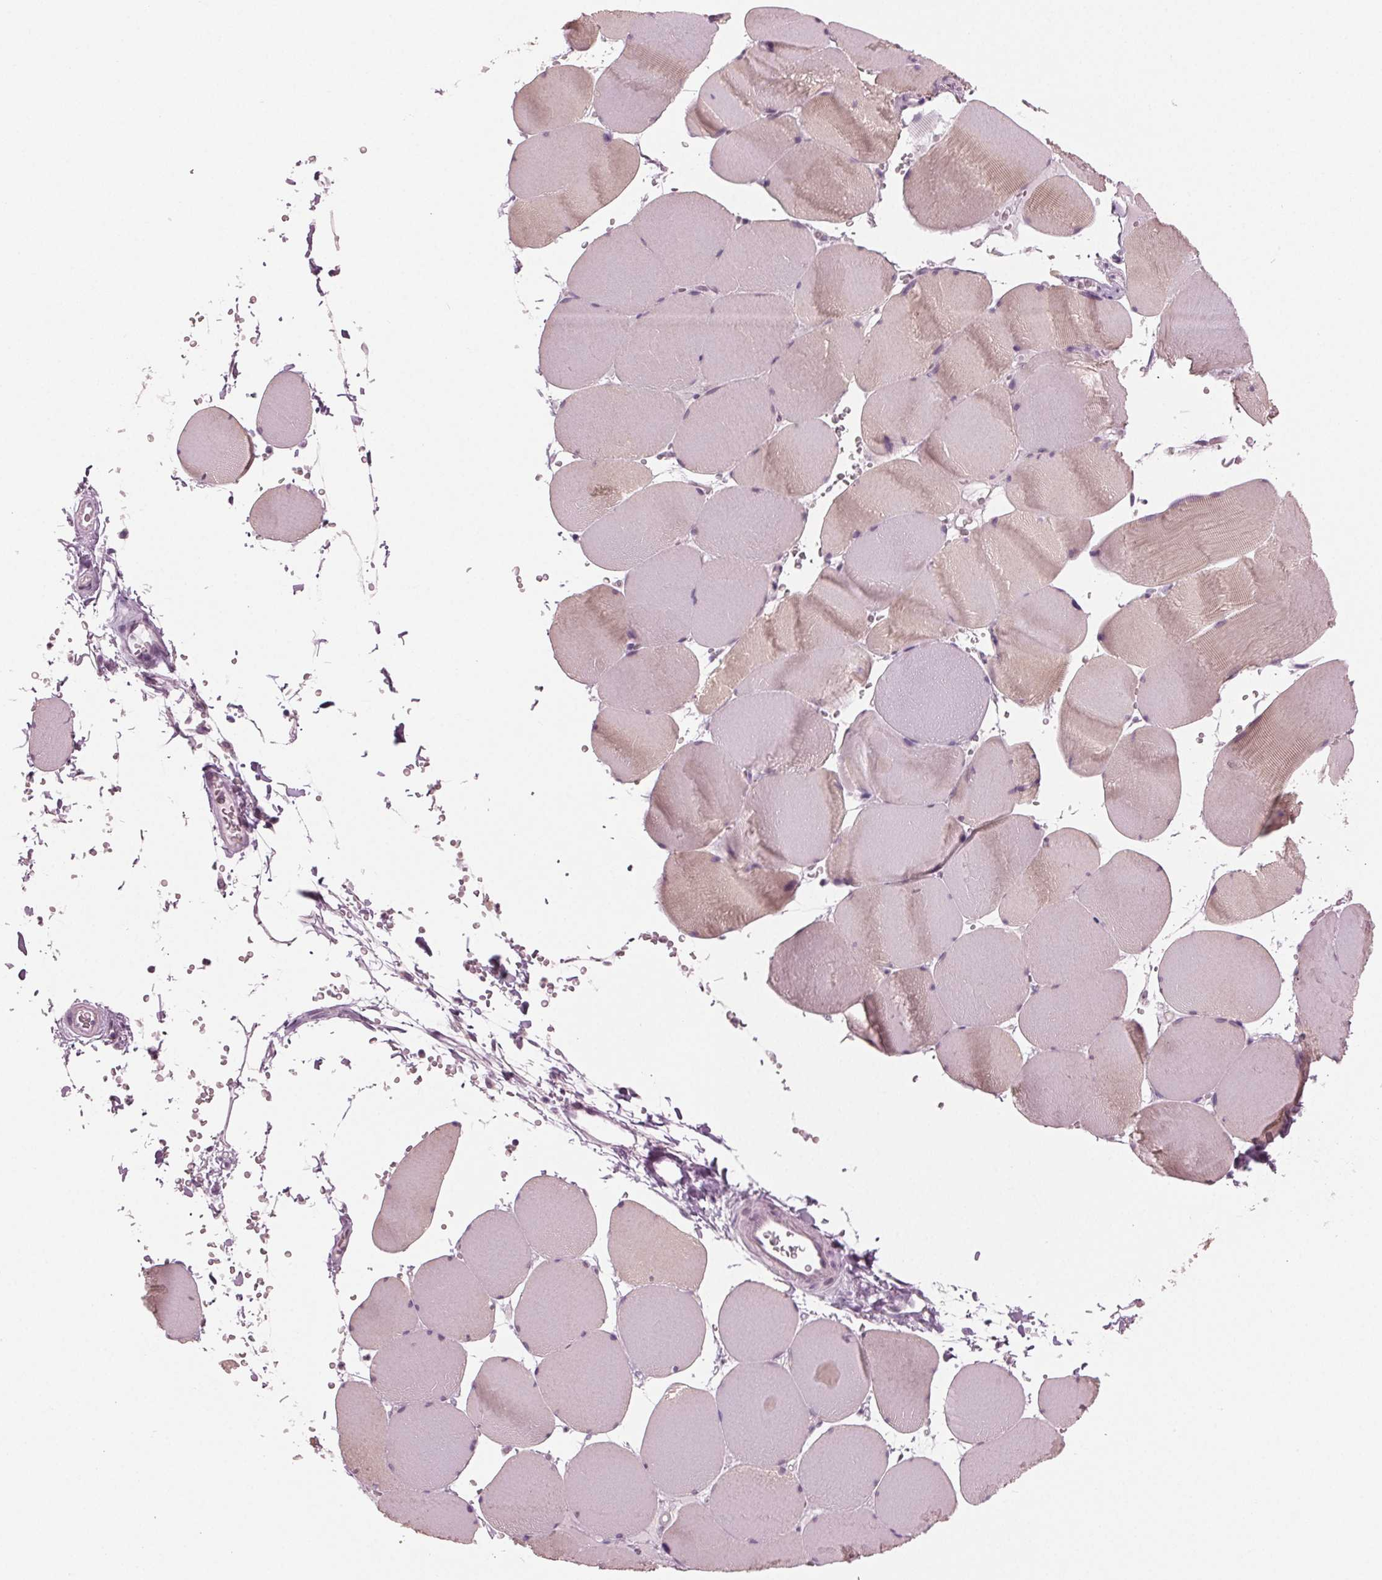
{"staining": {"intensity": "weak", "quantity": "25%-75%", "location": "cytoplasmic/membranous"}, "tissue": "skeletal muscle", "cell_type": "Myocytes", "image_type": "normal", "snomed": [{"axis": "morphology", "description": "Normal tissue, NOS"}, {"axis": "topography", "description": "Skeletal muscle"}, {"axis": "topography", "description": "Head-Neck"}], "caption": "Protein staining of unremarkable skeletal muscle demonstrates weak cytoplasmic/membranous positivity in about 25%-75% of myocytes.", "gene": "PRAP1", "patient": {"sex": "male", "age": 66}}